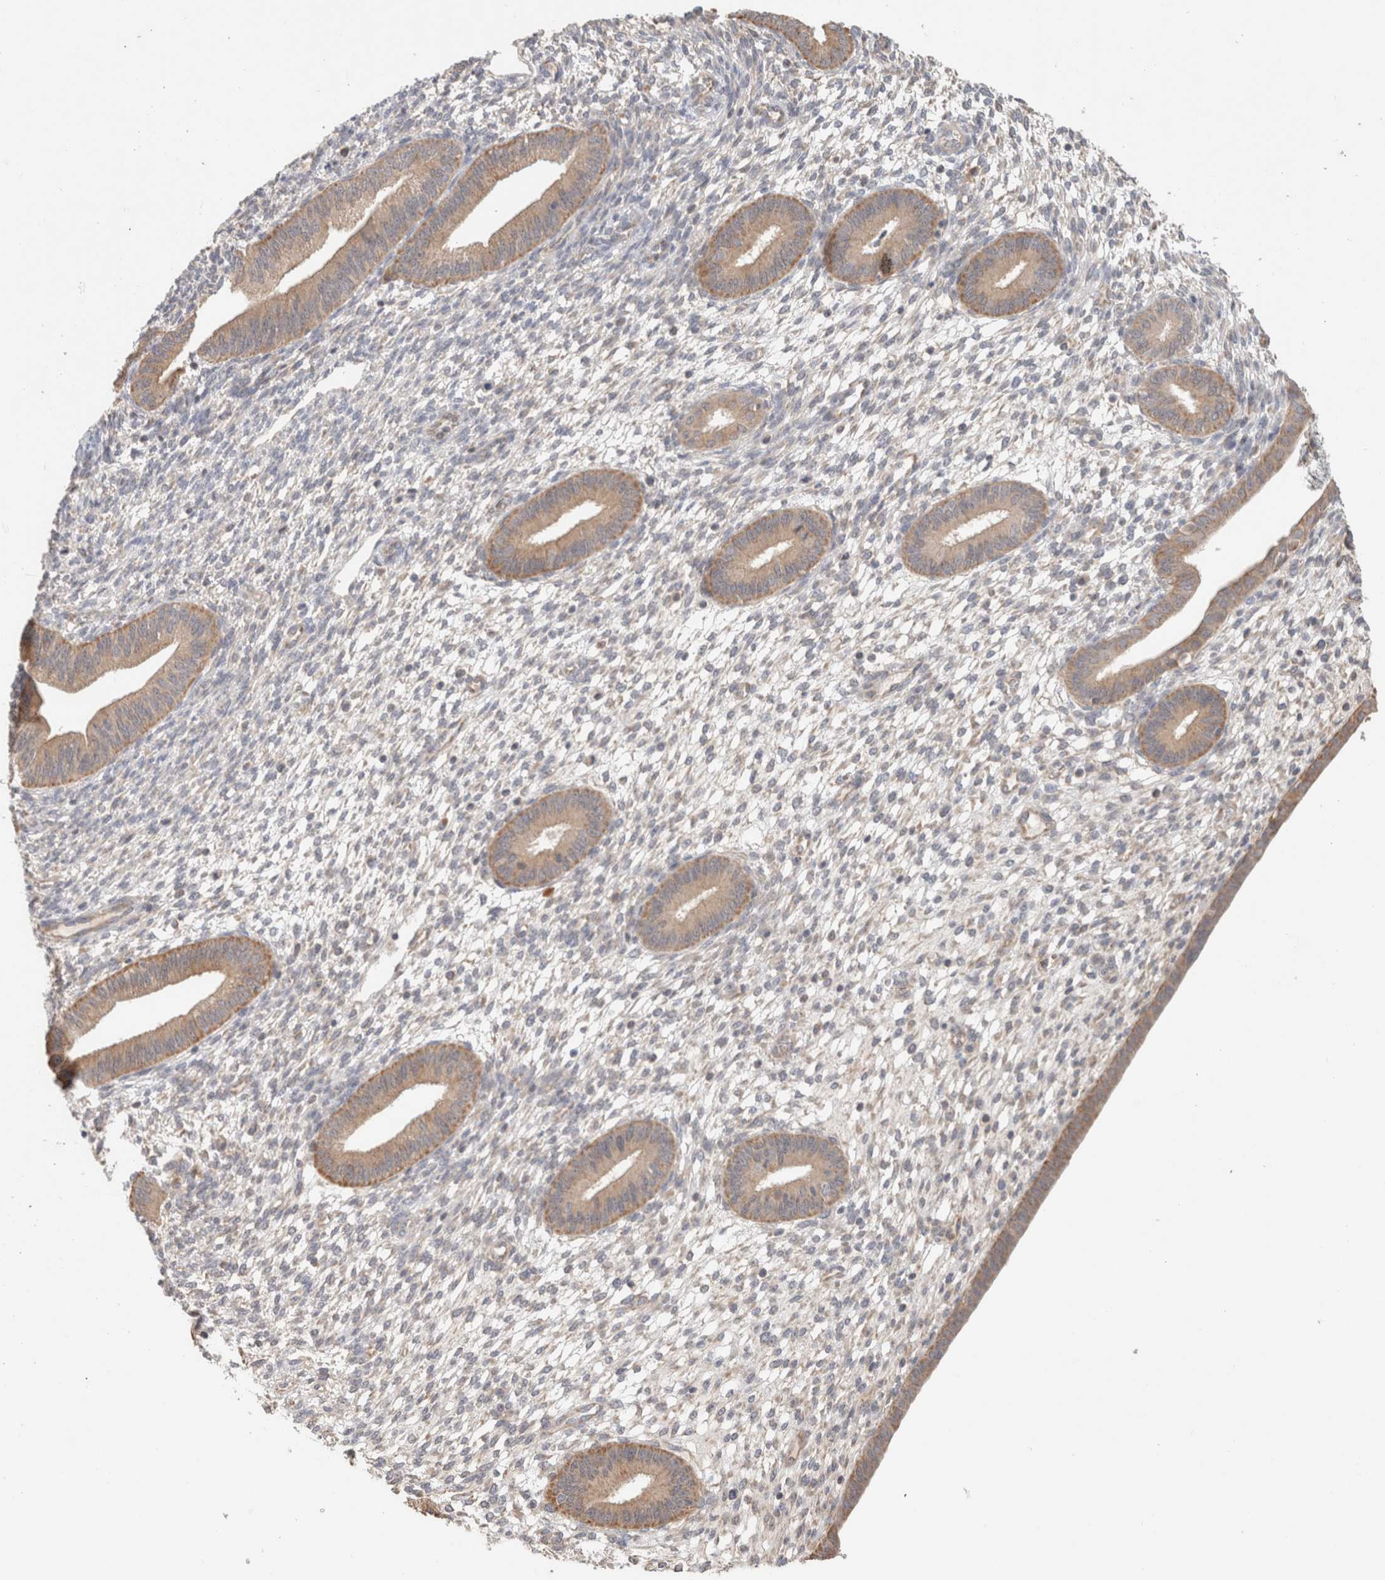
{"staining": {"intensity": "negative", "quantity": "none", "location": "none"}, "tissue": "endometrium", "cell_type": "Cells in endometrial stroma", "image_type": "normal", "snomed": [{"axis": "morphology", "description": "Normal tissue, NOS"}, {"axis": "topography", "description": "Endometrium"}], "caption": "Immunohistochemical staining of benign human endometrium demonstrates no significant staining in cells in endometrial stroma.", "gene": "CA13", "patient": {"sex": "female", "age": 46}}